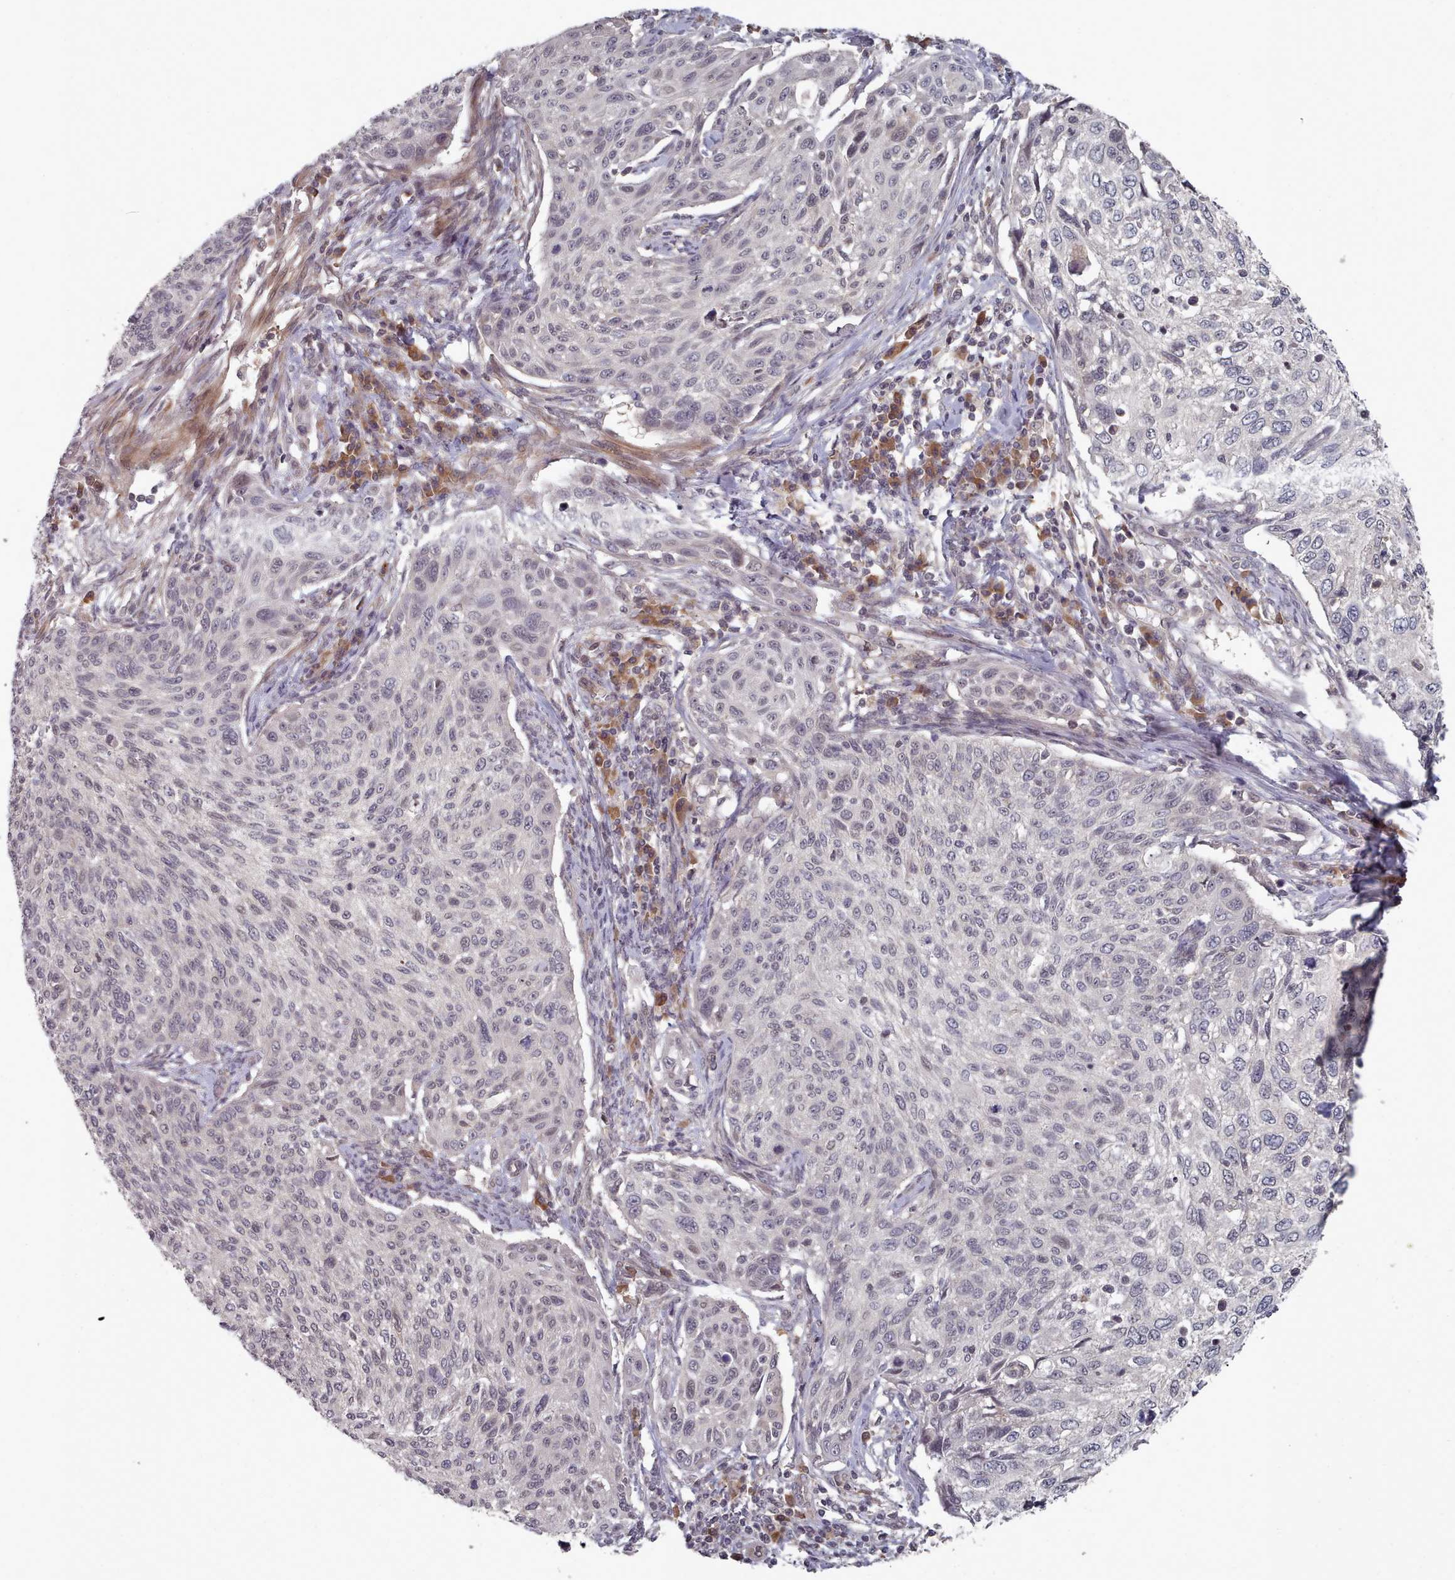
{"staining": {"intensity": "negative", "quantity": "none", "location": "none"}, "tissue": "cervical cancer", "cell_type": "Tumor cells", "image_type": "cancer", "snomed": [{"axis": "morphology", "description": "Squamous cell carcinoma, NOS"}, {"axis": "topography", "description": "Cervix"}], "caption": "IHC of cervical cancer exhibits no positivity in tumor cells. (DAB (3,3'-diaminobenzidine) immunohistochemistry visualized using brightfield microscopy, high magnification).", "gene": "HYAL3", "patient": {"sex": "female", "age": 70}}